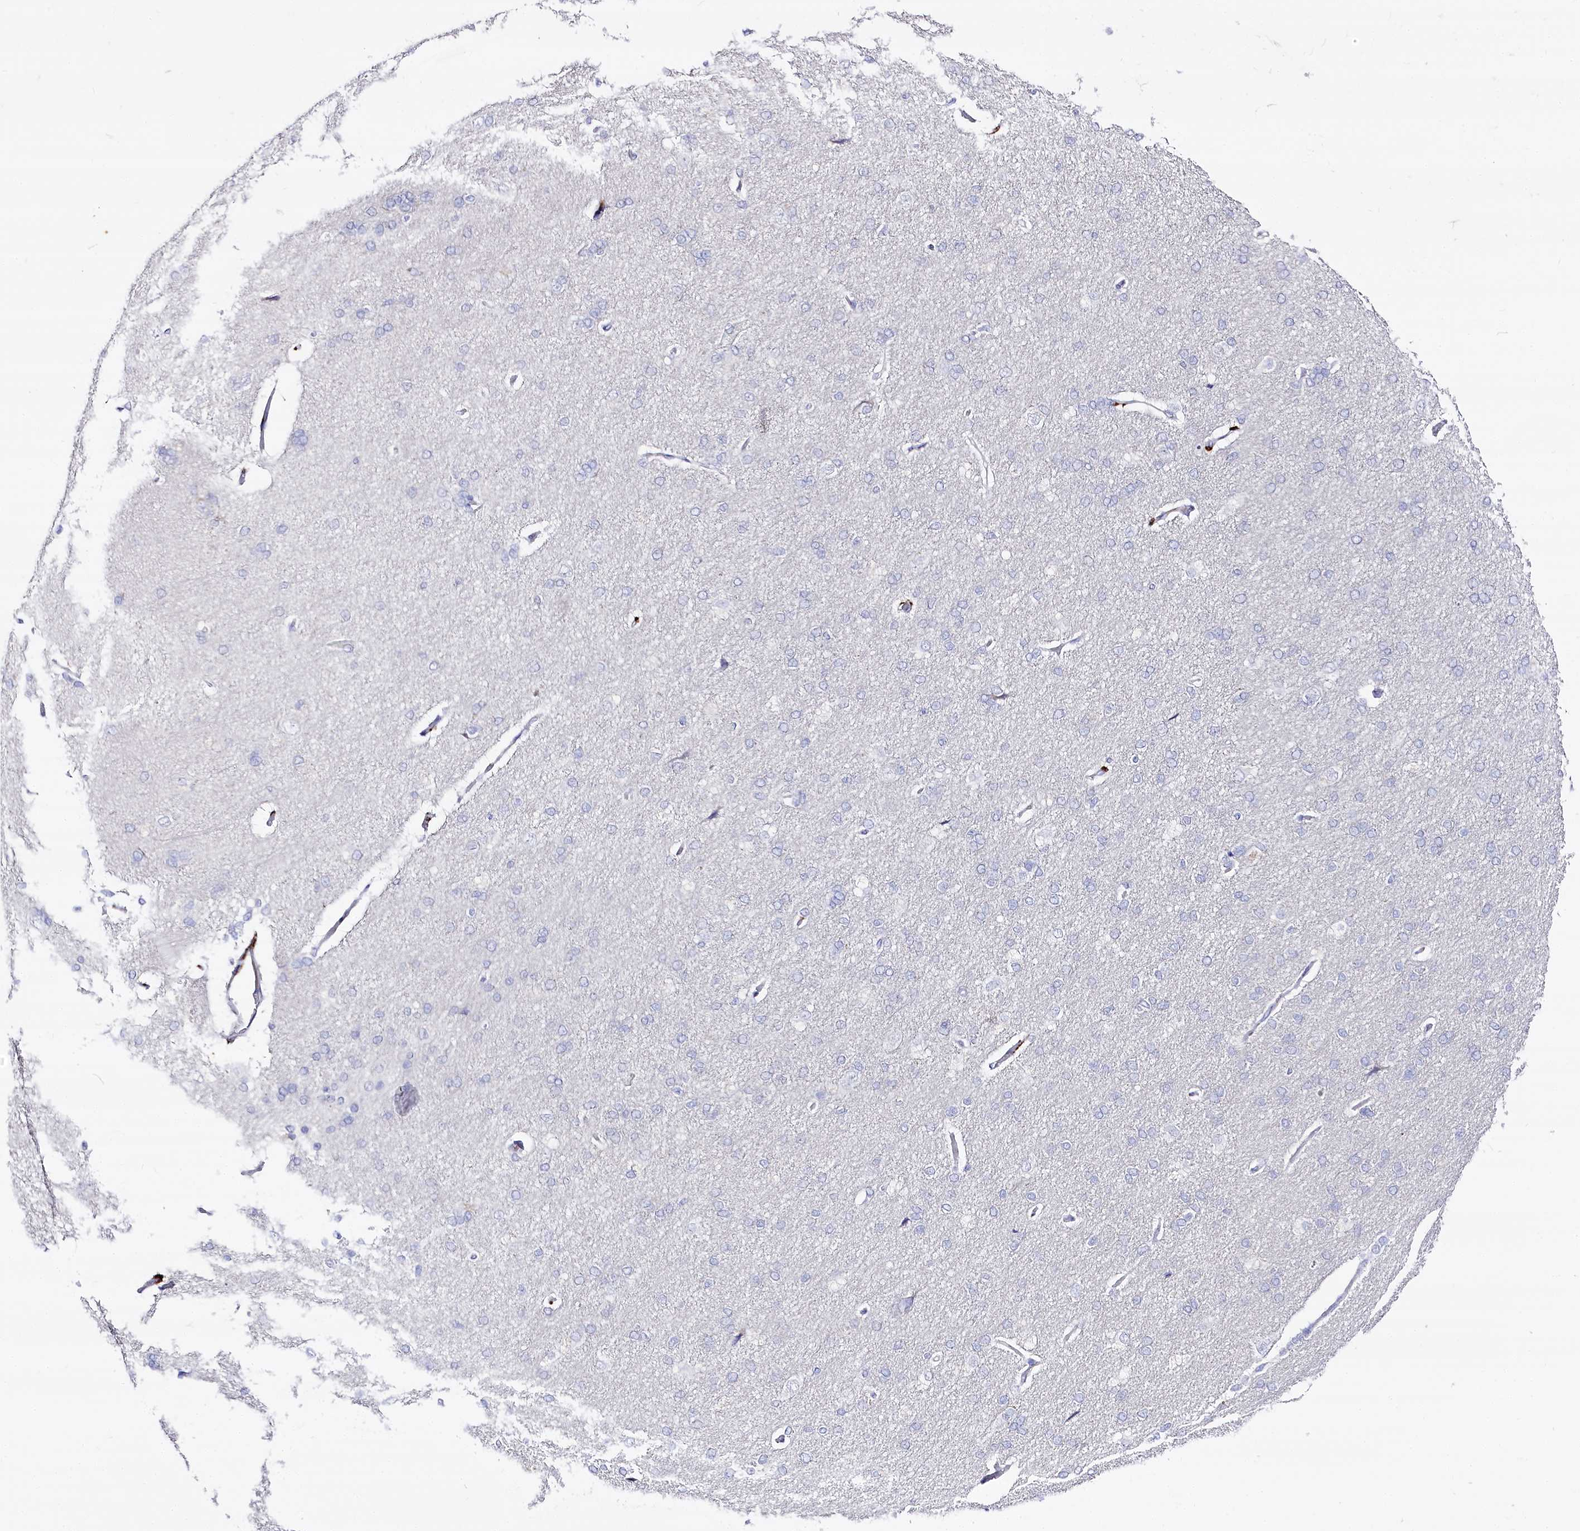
{"staining": {"intensity": "negative", "quantity": "none", "location": "none"}, "tissue": "cerebral cortex", "cell_type": "Endothelial cells", "image_type": "normal", "snomed": [{"axis": "morphology", "description": "Normal tissue, NOS"}, {"axis": "topography", "description": "Cerebral cortex"}], "caption": "IHC photomicrograph of normal cerebral cortex stained for a protein (brown), which demonstrates no expression in endothelial cells. (Brightfield microscopy of DAB immunohistochemistry at high magnification).", "gene": "CLEC4M", "patient": {"sex": "male", "age": 62}}